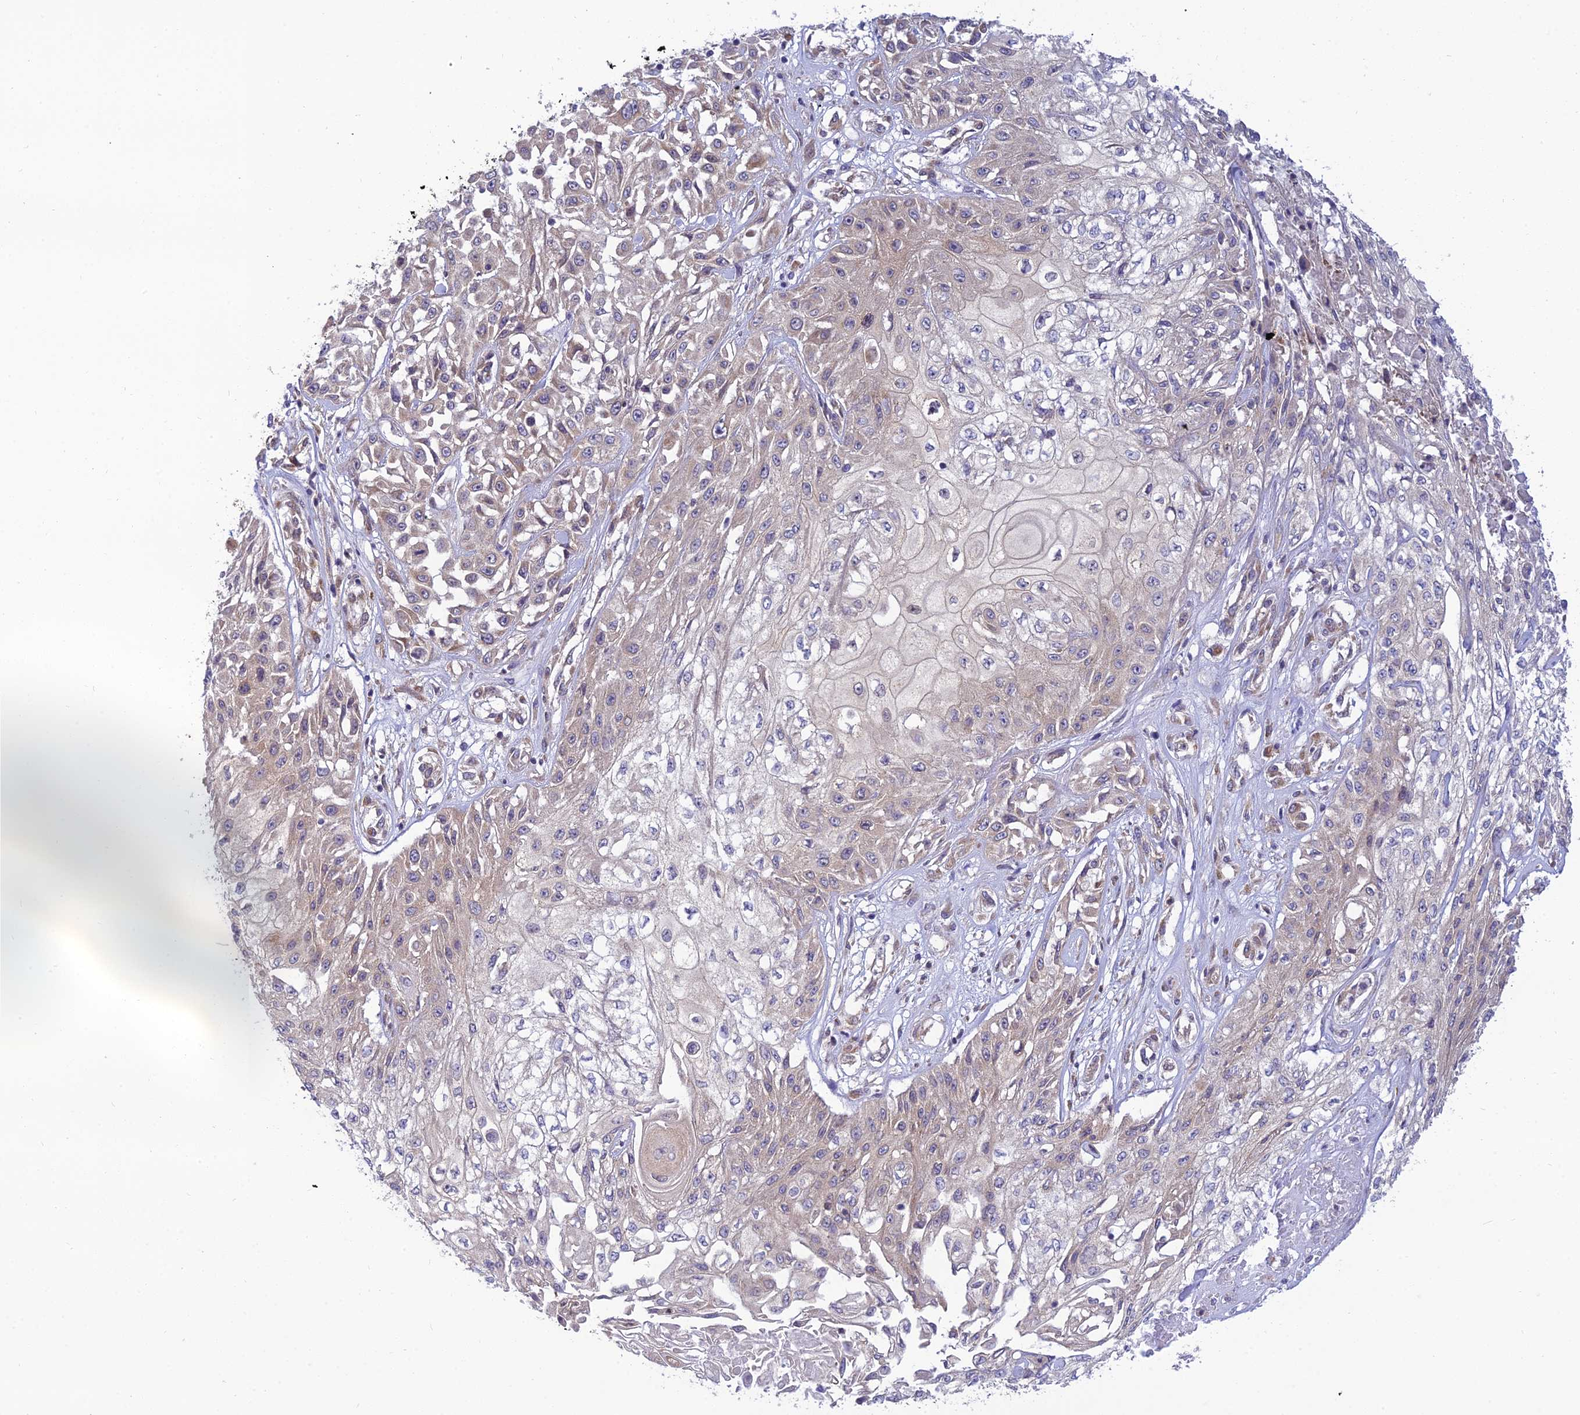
{"staining": {"intensity": "negative", "quantity": "none", "location": "none"}, "tissue": "skin cancer", "cell_type": "Tumor cells", "image_type": "cancer", "snomed": [{"axis": "morphology", "description": "Squamous cell carcinoma, NOS"}, {"axis": "morphology", "description": "Squamous cell carcinoma, metastatic, NOS"}, {"axis": "topography", "description": "Skin"}, {"axis": "topography", "description": "Lymph node"}], "caption": "Immunohistochemistry image of neoplastic tissue: skin cancer (squamous cell carcinoma) stained with DAB (3,3'-diaminobenzidine) shows no significant protein staining in tumor cells. (DAB (3,3'-diaminobenzidine) immunohistochemistry with hematoxylin counter stain).", "gene": "SKIC8", "patient": {"sex": "male", "age": 75}}